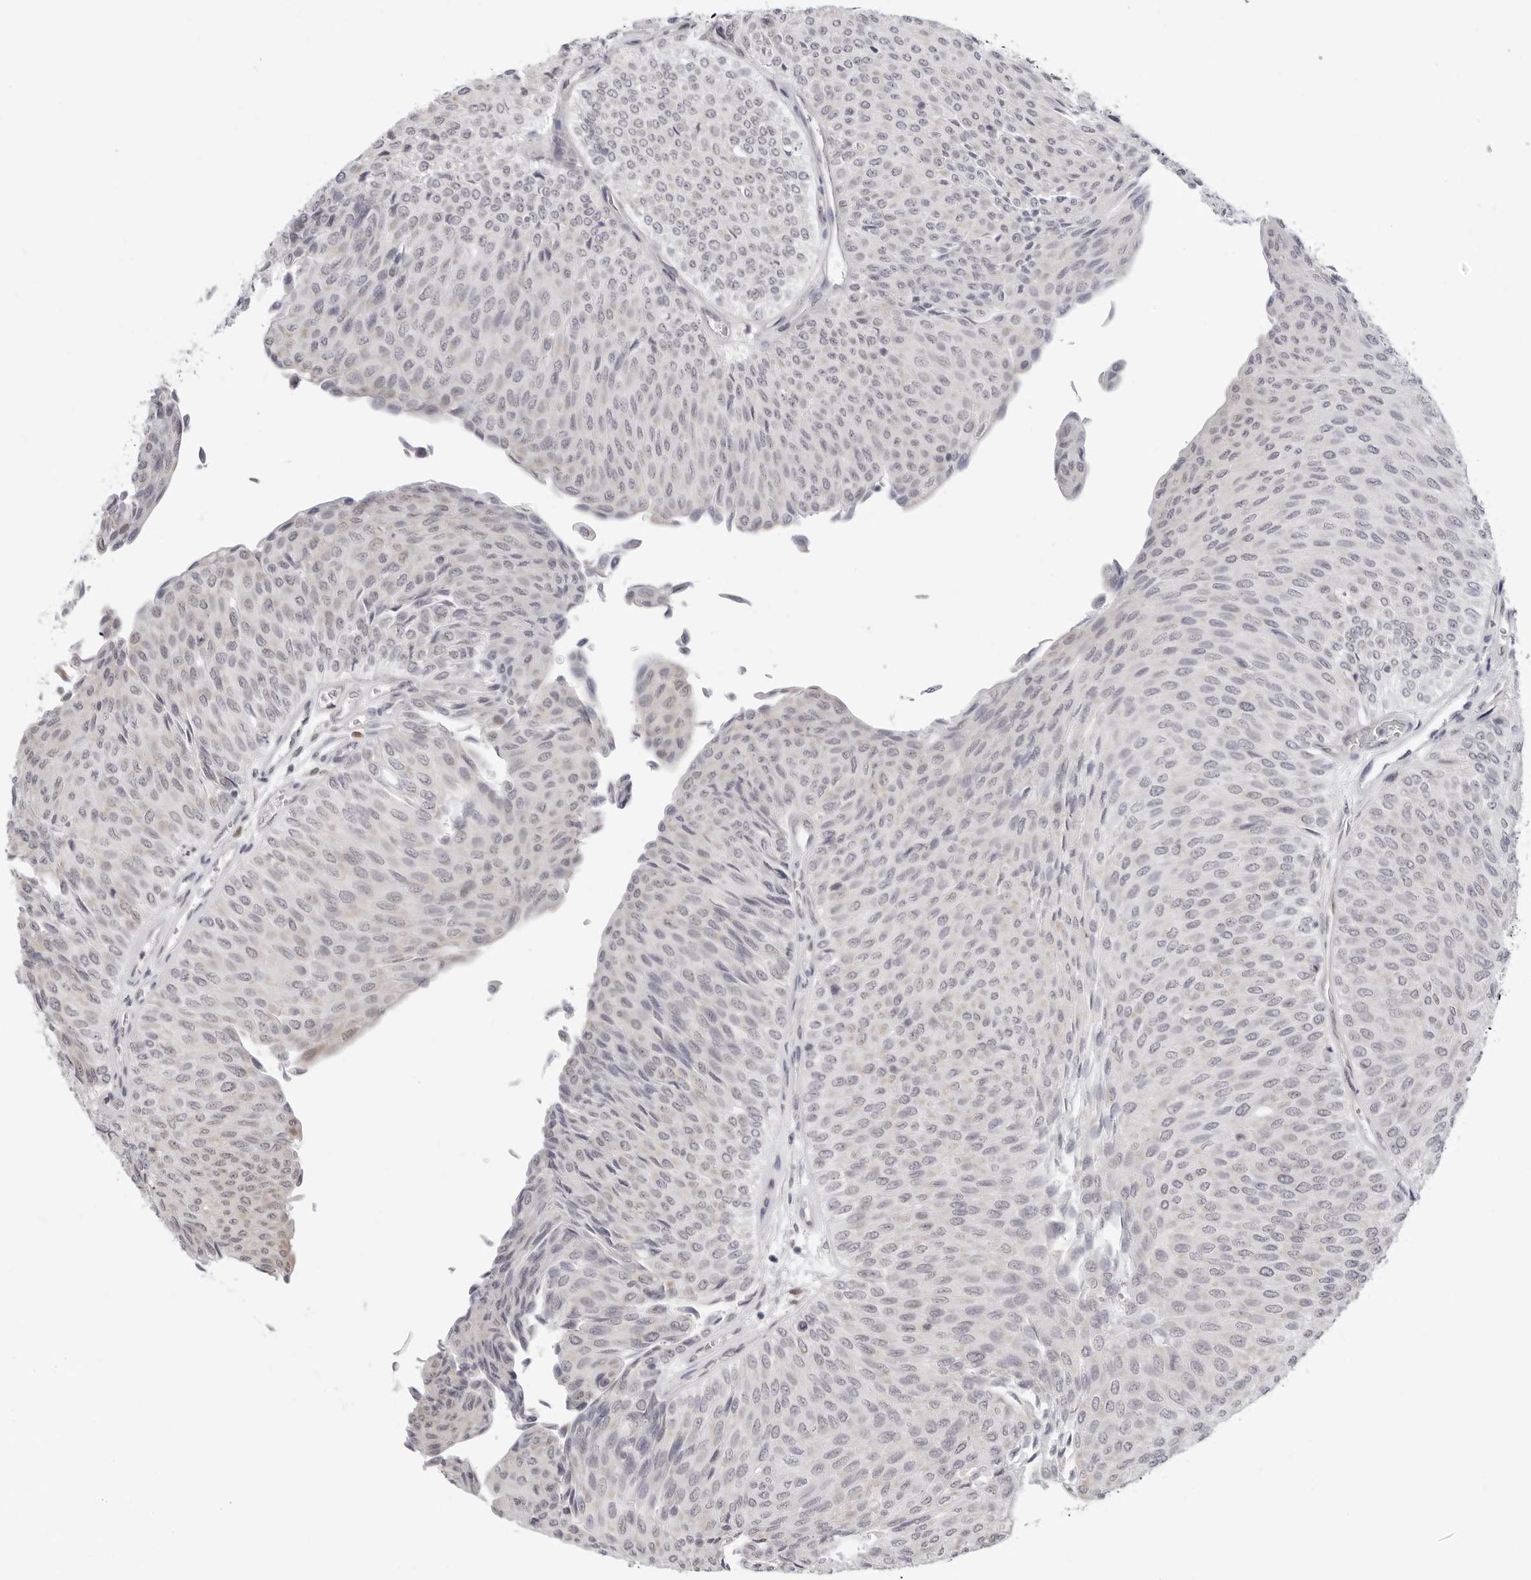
{"staining": {"intensity": "negative", "quantity": "none", "location": "none"}, "tissue": "urothelial cancer", "cell_type": "Tumor cells", "image_type": "cancer", "snomed": [{"axis": "morphology", "description": "Urothelial carcinoma, Low grade"}, {"axis": "topography", "description": "Urinary bladder"}], "caption": "Immunohistochemistry of human urothelial cancer reveals no positivity in tumor cells.", "gene": "FDPS", "patient": {"sex": "male", "age": 78}}